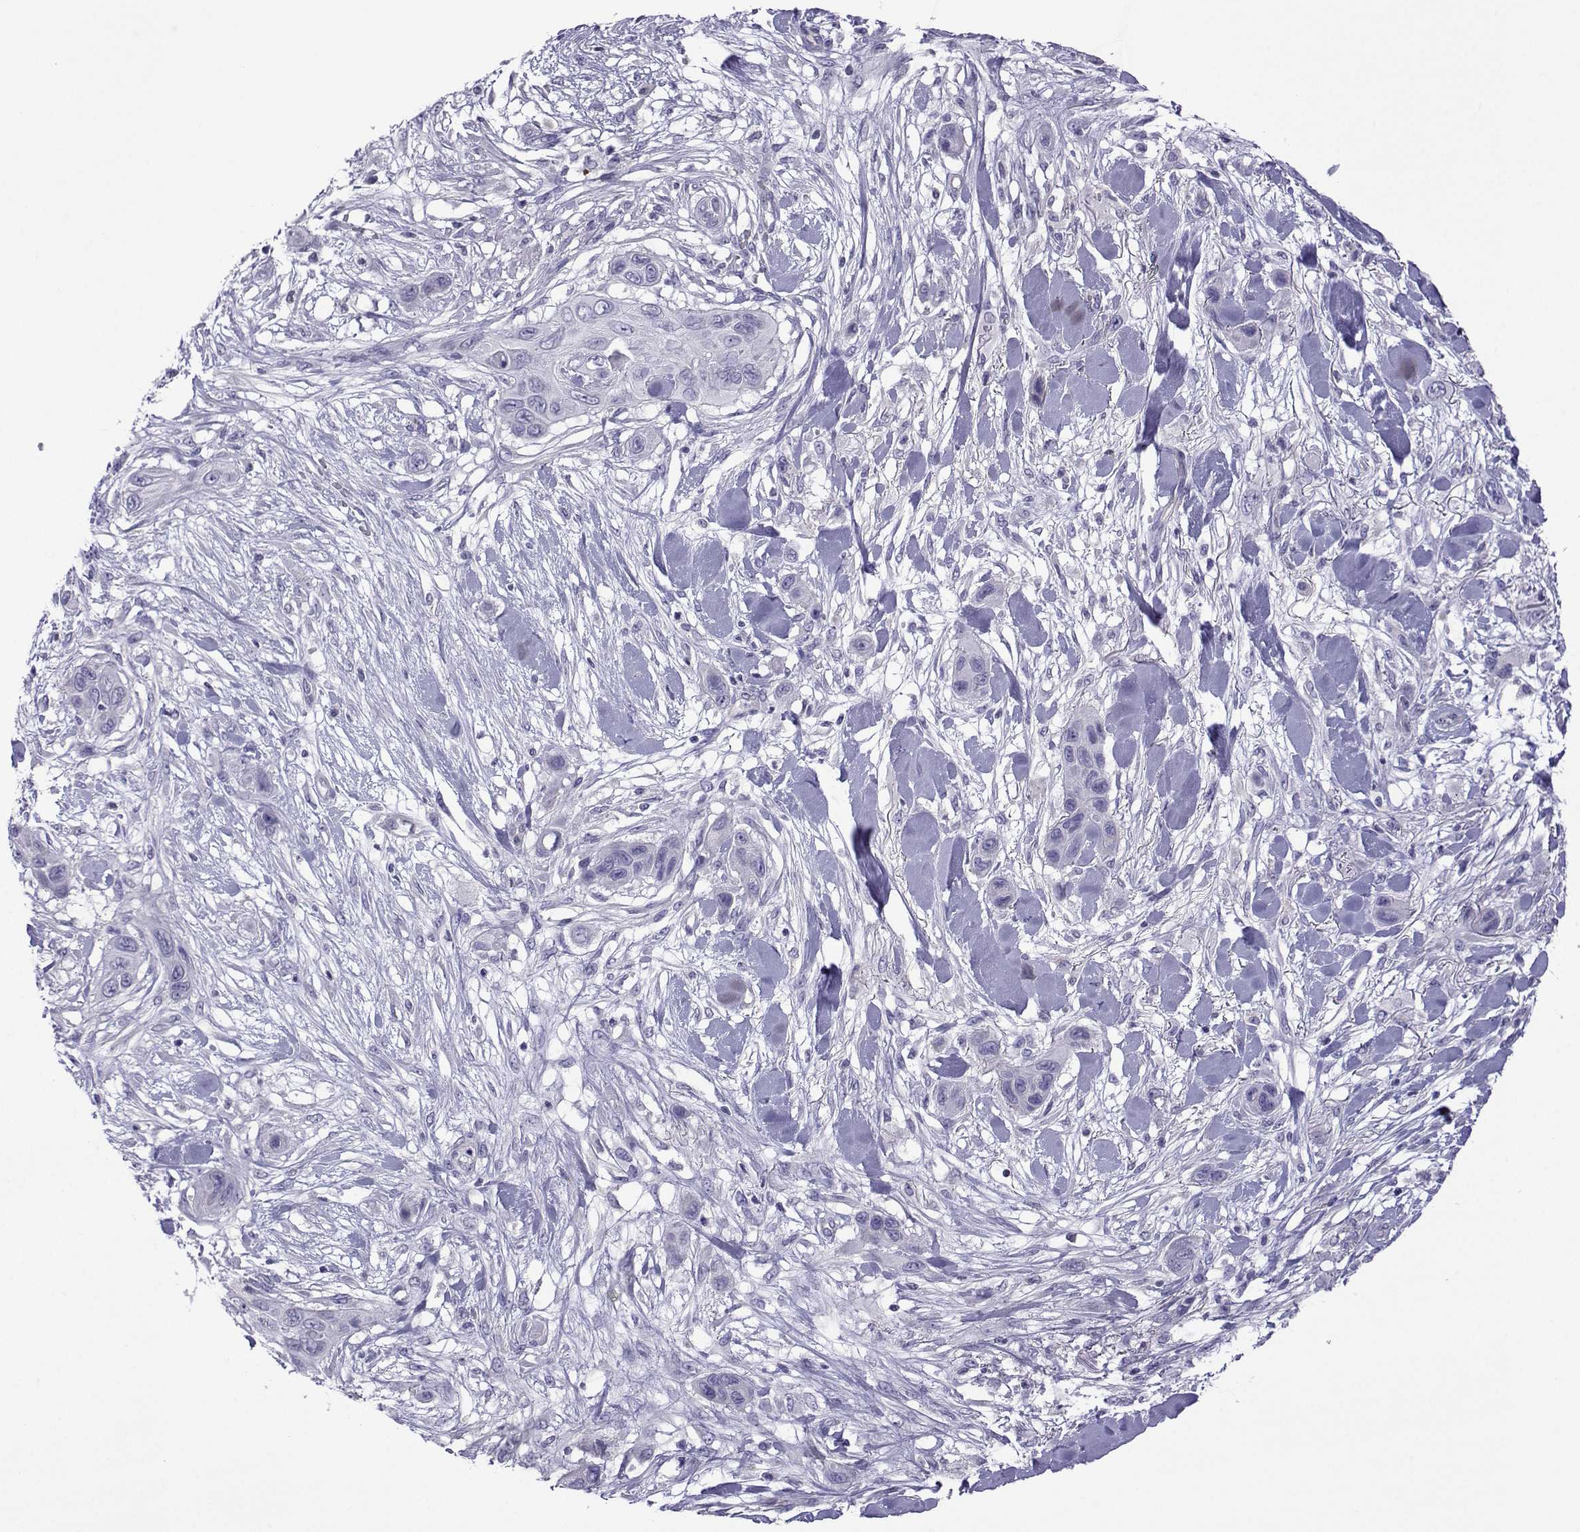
{"staining": {"intensity": "negative", "quantity": "none", "location": "none"}, "tissue": "skin cancer", "cell_type": "Tumor cells", "image_type": "cancer", "snomed": [{"axis": "morphology", "description": "Squamous cell carcinoma, NOS"}, {"axis": "topography", "description": "Skin"}], "caption": "Tumor cells are negative for protein expression in human skin cancer (squamous cell carcinoma).", "gene": "CFAP70", "patient": {"sex": "male", "age": 79}}